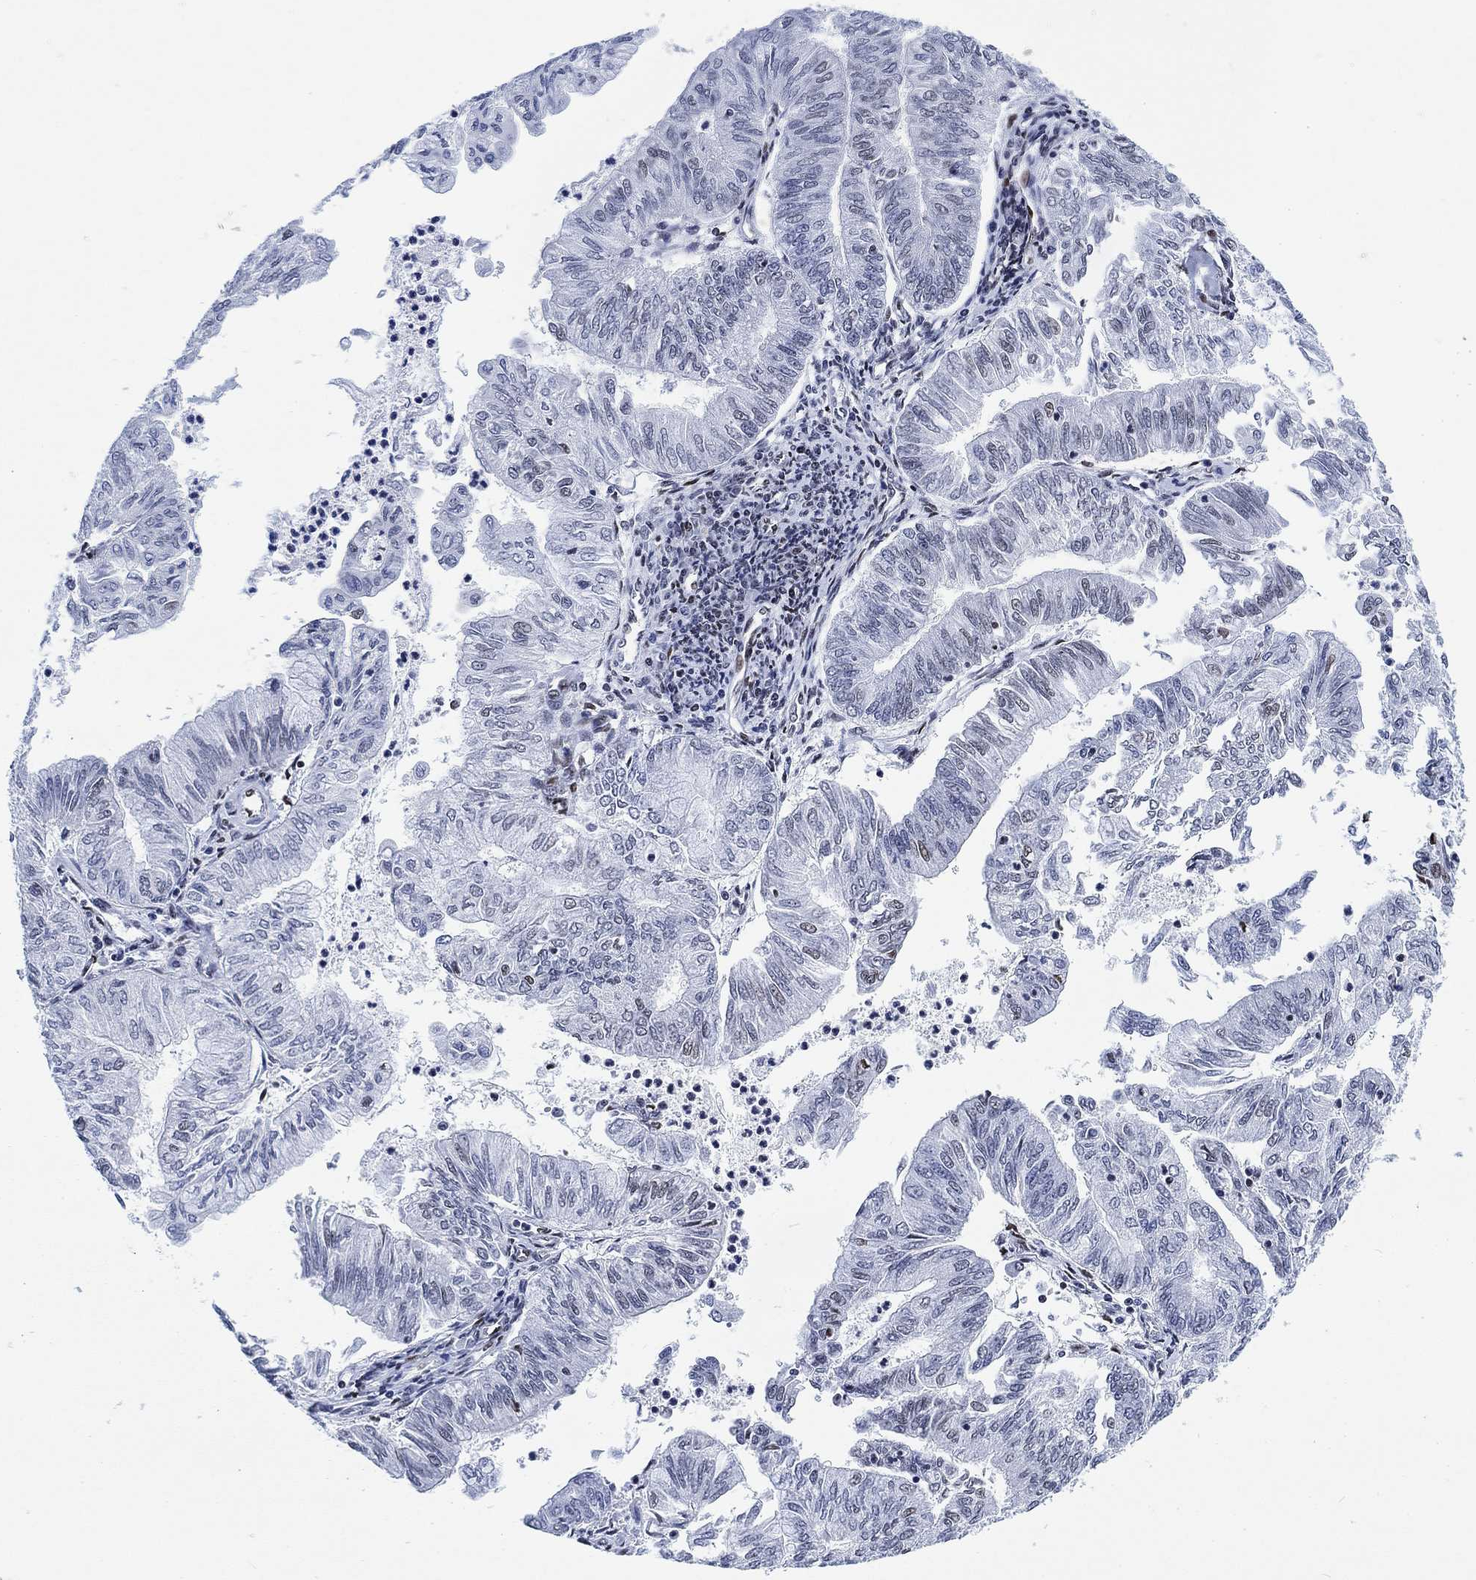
{"staining": {"intensity": "negative", "quantity": "none", "location": "none"}, "tissue": "endometrial cancer", "cell_type": "Tumor cells", "image_type": "cancer", "snomed": [{"axis": "morphology", "description": "Adenocarcinoma, NOS"}, {"axis": "topography", "description": "Endometrium"}], "caption": "Tumor cells are negative for protein expression in human adenocarcinoma (endometrial).", "gene": "H1-10", "patient": {"sex": "female", "age": 59}}